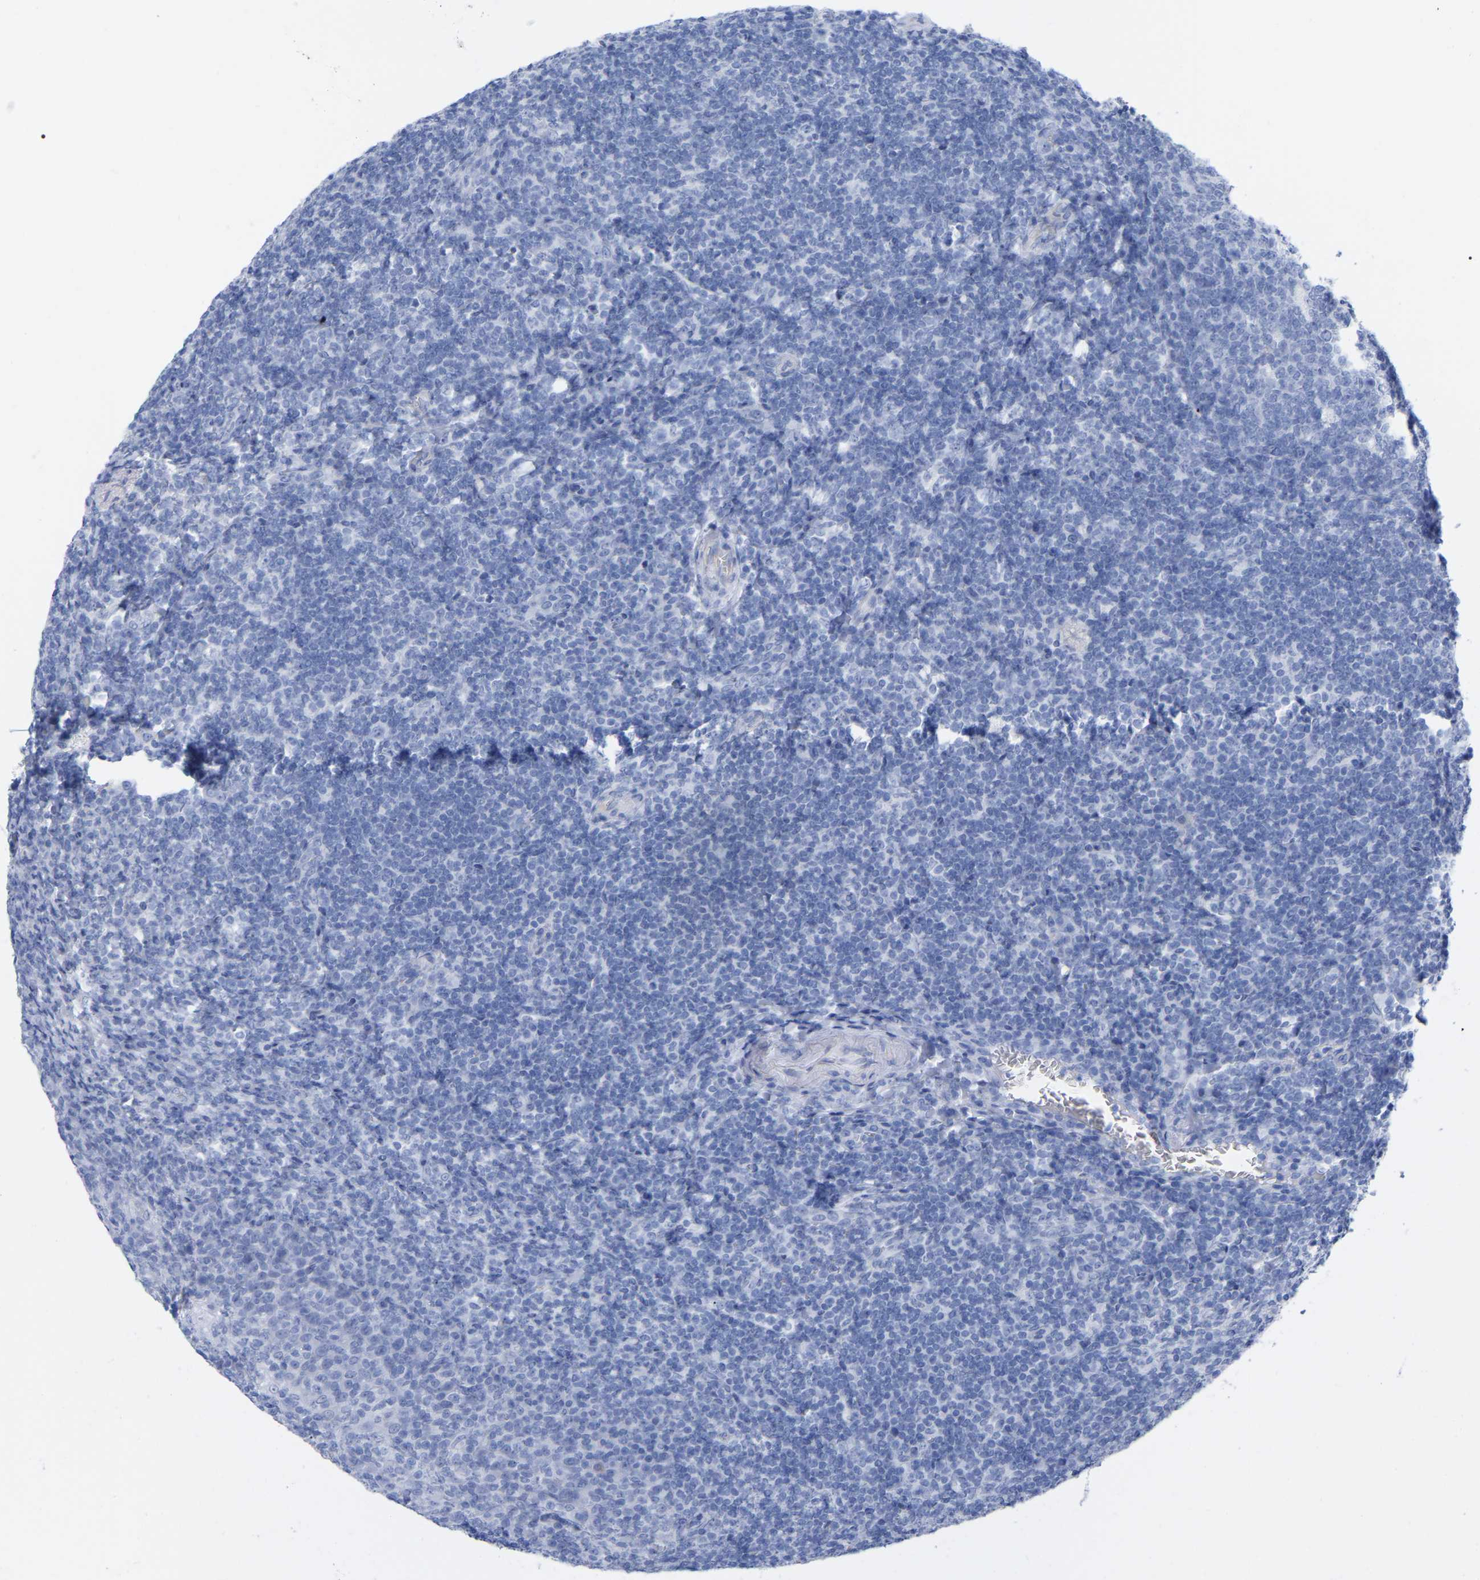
{"staining": {"intensity": "negative", "quantity": "none", "location": "none"}, "tissue": "tonsil", "cell_type": "Germinal center cells", "image_type": "normal", "snomed": [{"axis": "morphology", "description": "Normal tissue, NOS"}, {"axis": "topography", "description": "Tonsil"}], "caption": "A photomicrograph of human tonsil is negative for staining in germinal center cells.", "gene": "HAPLN1", "patient": {"sex": "male", "age": 37}}